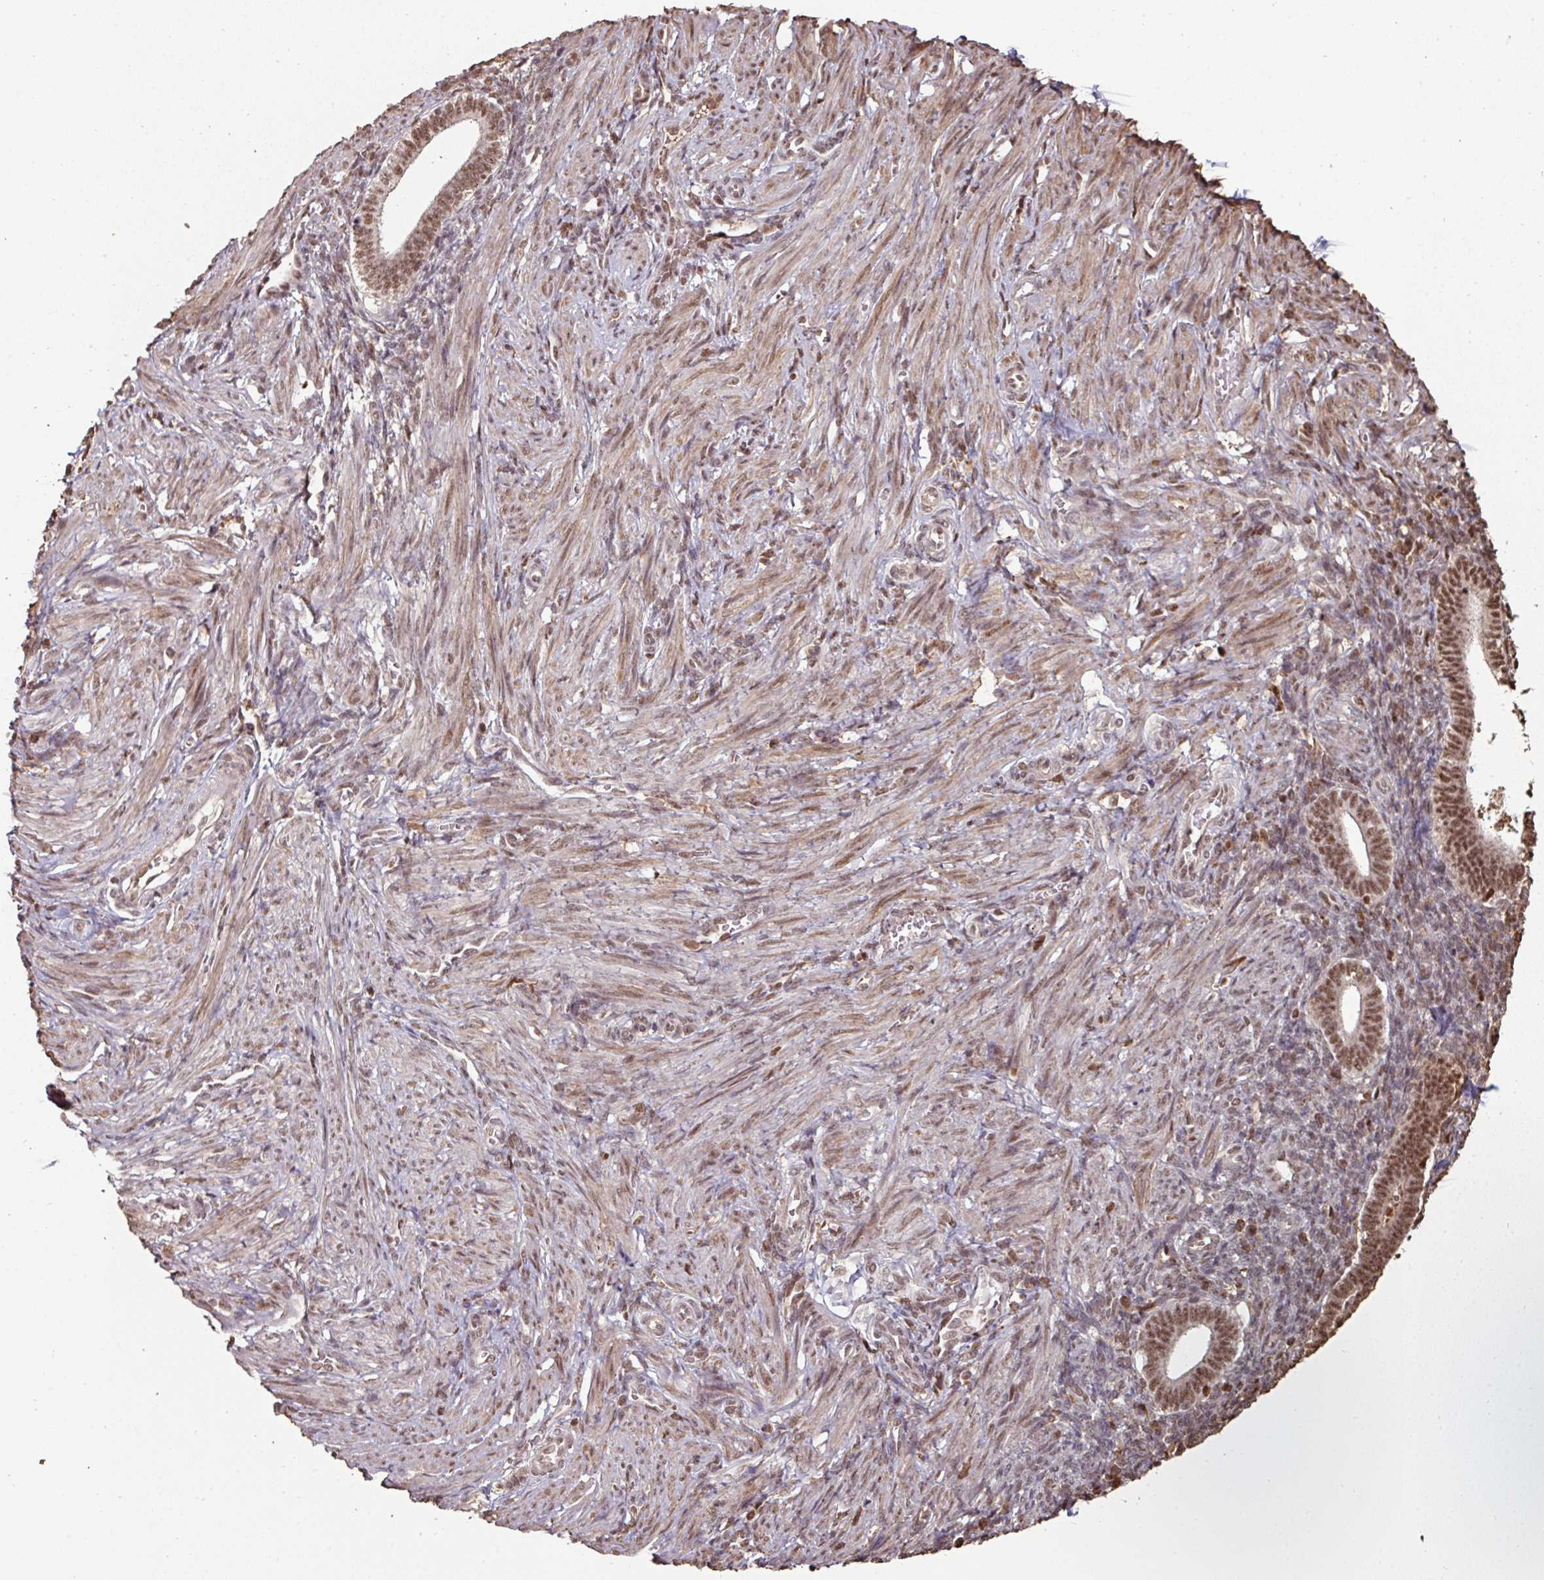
{"staining": {"intensity": "moderate", "quantity": "<25%", "location": "nuclear"}, "tissue": "endometrium", "cell_type": "Cells in endometrial stroma", "image_type": "normal", "snomed": [{"axis": "morphology", "description": "Normal tissue, NOS"}, {"axis": "topography", "description": "Endometrium"}], "caption": "High-power microscopy captured an IHC micrograph of benign endometrium, revealing moderate nuclear staining in approximately <25% of cells in endometrial stroma.", "gene": "POLD1", "patient": {"sex": "female", "age": 34}}